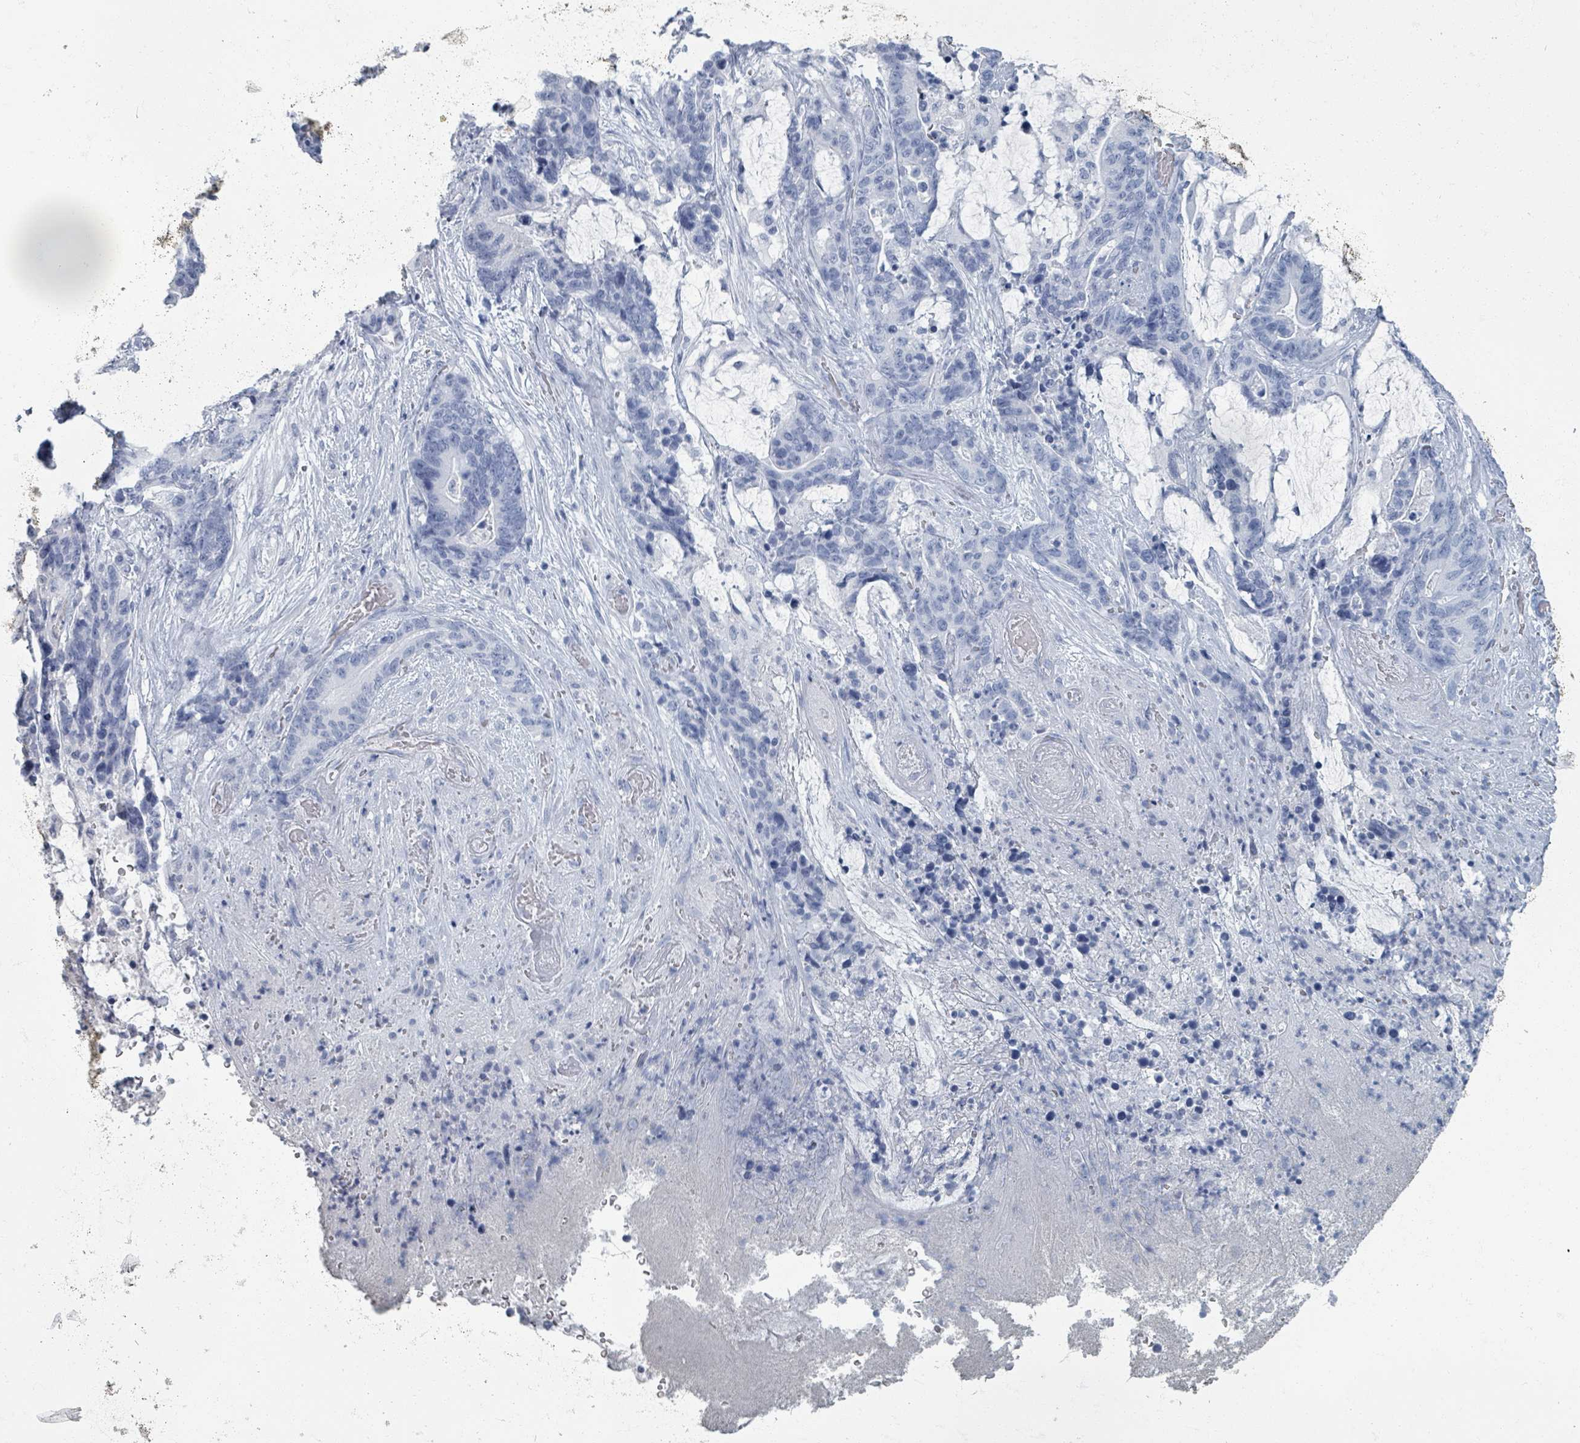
{"staining": {"intensity": "negative", "quantity": "none", "location": "none"}, "tissue": "stomach cancer", "cell_type": "Tumor cells", "image_type": "cancer", "snomed": [{"axis": "morphology", "description": "Normal tissue, NOS"}, {"axis": "morphology", "description": "Adenocarcinoma, NOS"}, {"axis": "topography", "description": "Stomach"}], "caption": "This image is of stomach cancer stained with immunohistochemistry (IHC) to label a protein in brown with the nuclei are counter-stained blue. There is no expression in tumor cells.", "gene": "TAS2R1", "patient": {"sex": "female", "age": 64}}